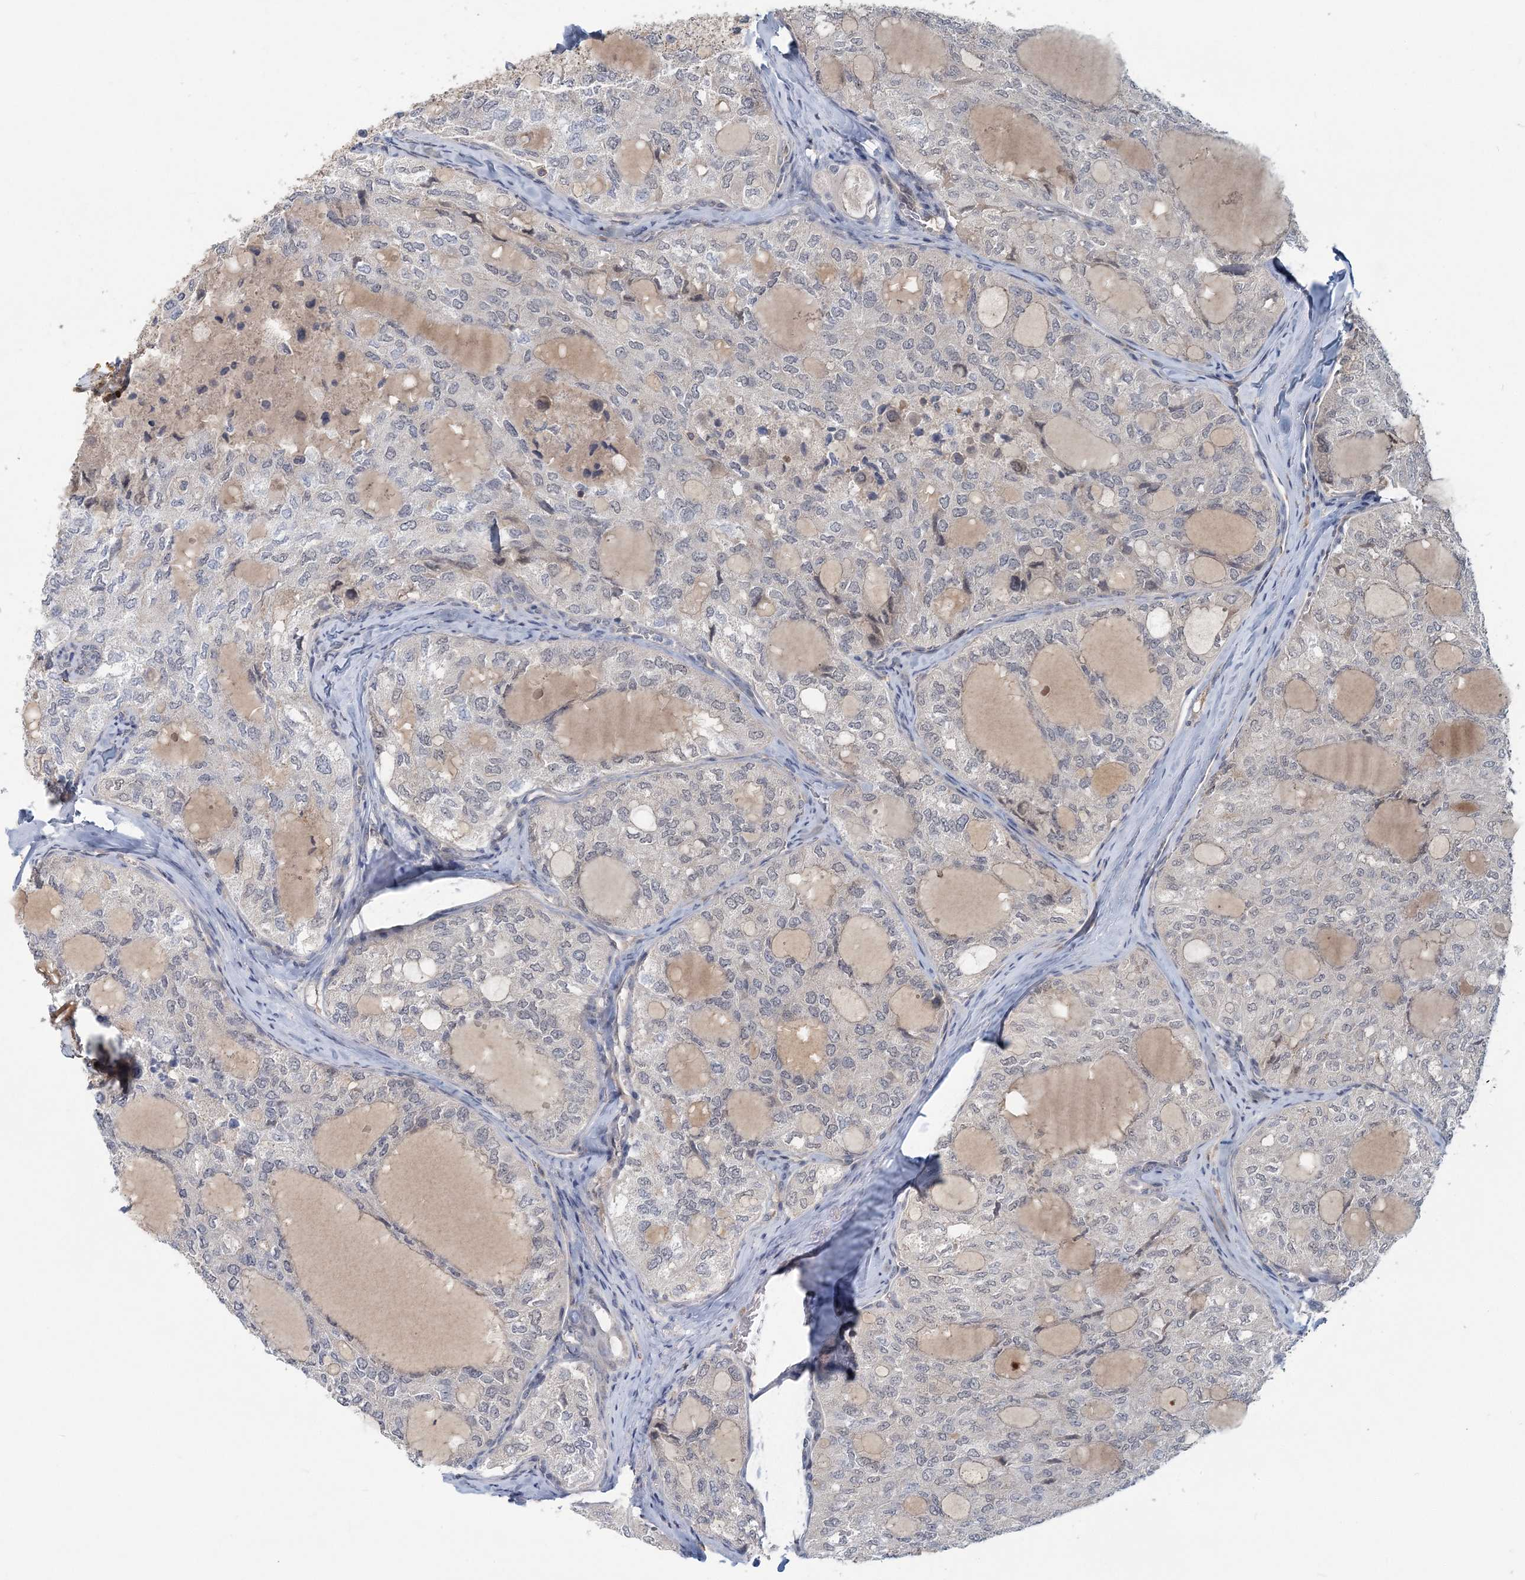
{"staining": {"intensity": "weak", "quantity": "<25%", "location": "nuclear"}, "tissue": "thyroid cancer", "cell_type": "Tumor cells", "image_type": "cancer", "snomed": [{"axis": "morphology", "description": "Follicular adenoma carcinoma, NOS"}, {"axis": "topography", "description": "Thyroid gland"}], "caption": "DAB (3,3'-diaminobenzidine) immunohistochemical staining of human follicular adenoma carcinoma (thyroid) reveals no significant positivity in tumor cells.", "gene": "RNF25", "patient": {"sex": "male", "age": 75}}